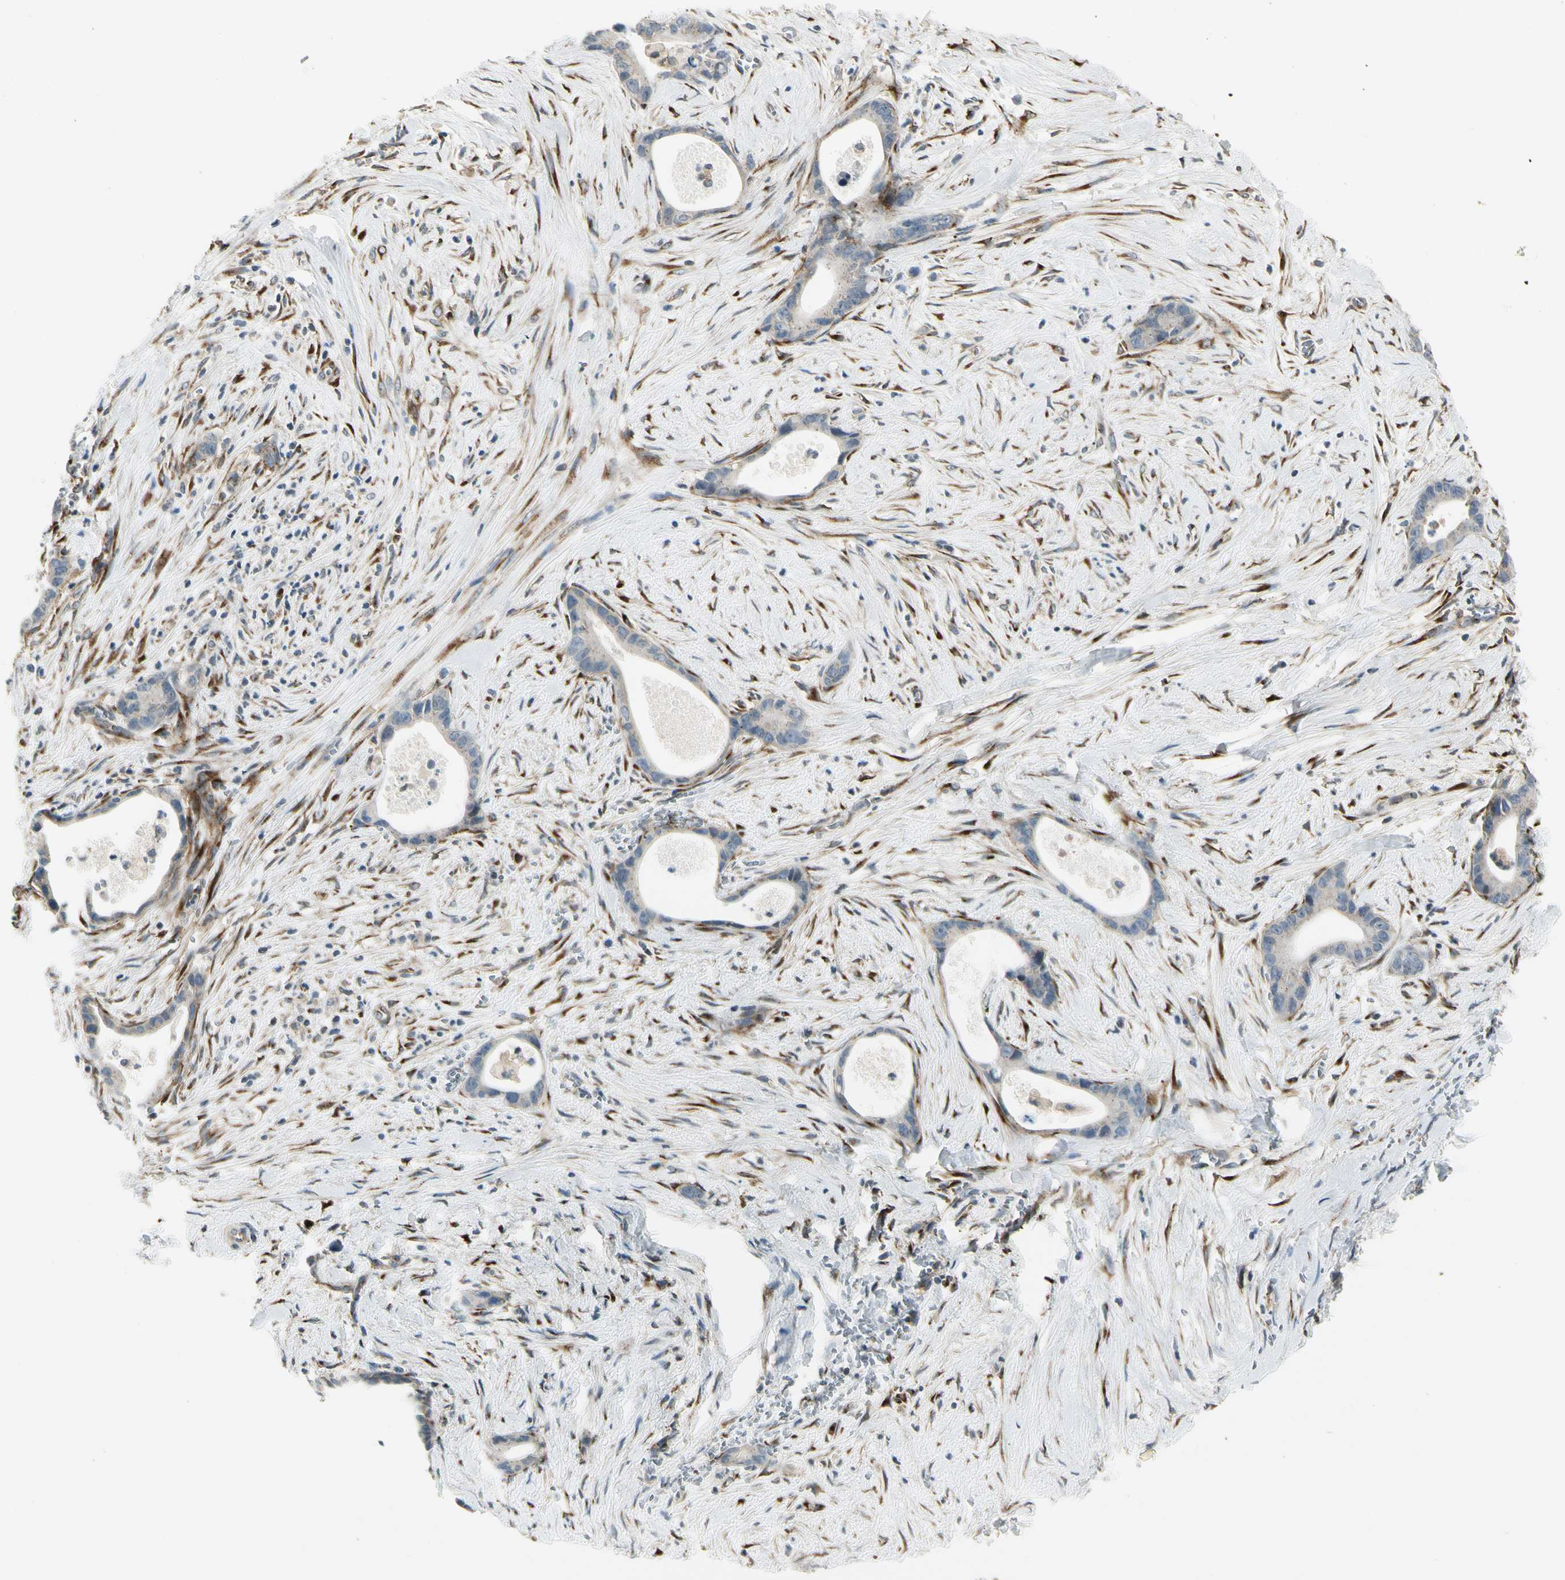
{"staining": {"intensity": "weak", "quantity": "<25%", "location": "cytoplasmic/membranous"}, "tissue": "liver cancer", "cell_type": "Tumor cells", "image_type": "cancer", "snomed": [{"axis": "morphology", "description": "Cholangiocarcinoma"}, {"axis": "topography", "description": "Liver"}], "caption": "Cholangiocarcinoma (liver) stained for a protein using IHC exhibits no staining tumor cells.", "gene": "MANSC1", "patient": {"sex": "female", "age": 55}}